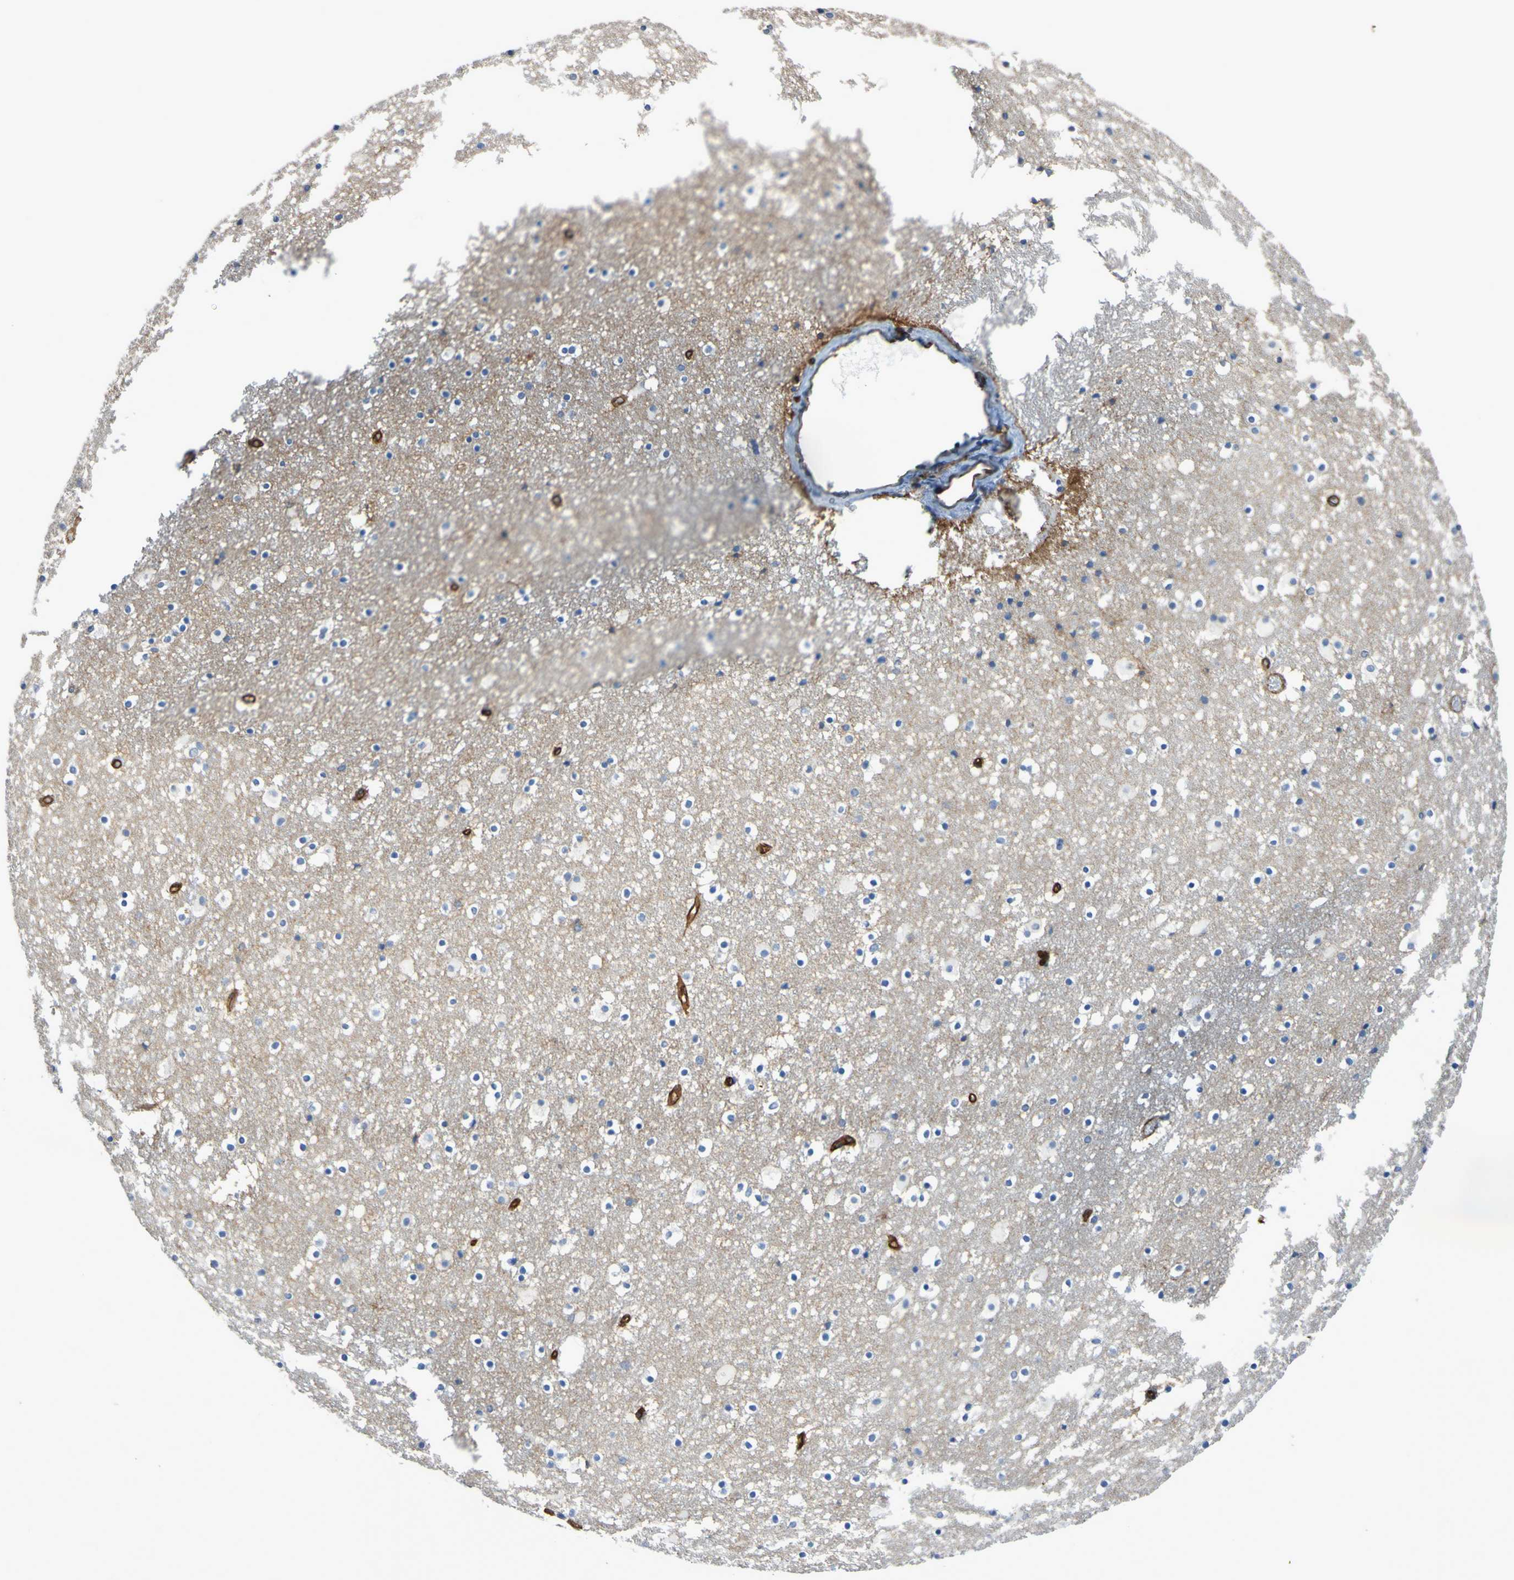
{"staining": {"intensity": "negative", "quantity": "none", "location": "none"}, "tissue": "caudate", "cell_type": "Glial cells", "image_type": "normal", "snomed": [{"axis": "morphology", "description": "Normal tissue, NOS"}, {"axis": "topography", "description": "Lateral ventricle wall"}], "caption": "Immunohistochemical staining of normal caudate exhibits no significant staining in glial cells.", "gene": "SLC3A2", "patient": {"sex": "male", "age": 45}}